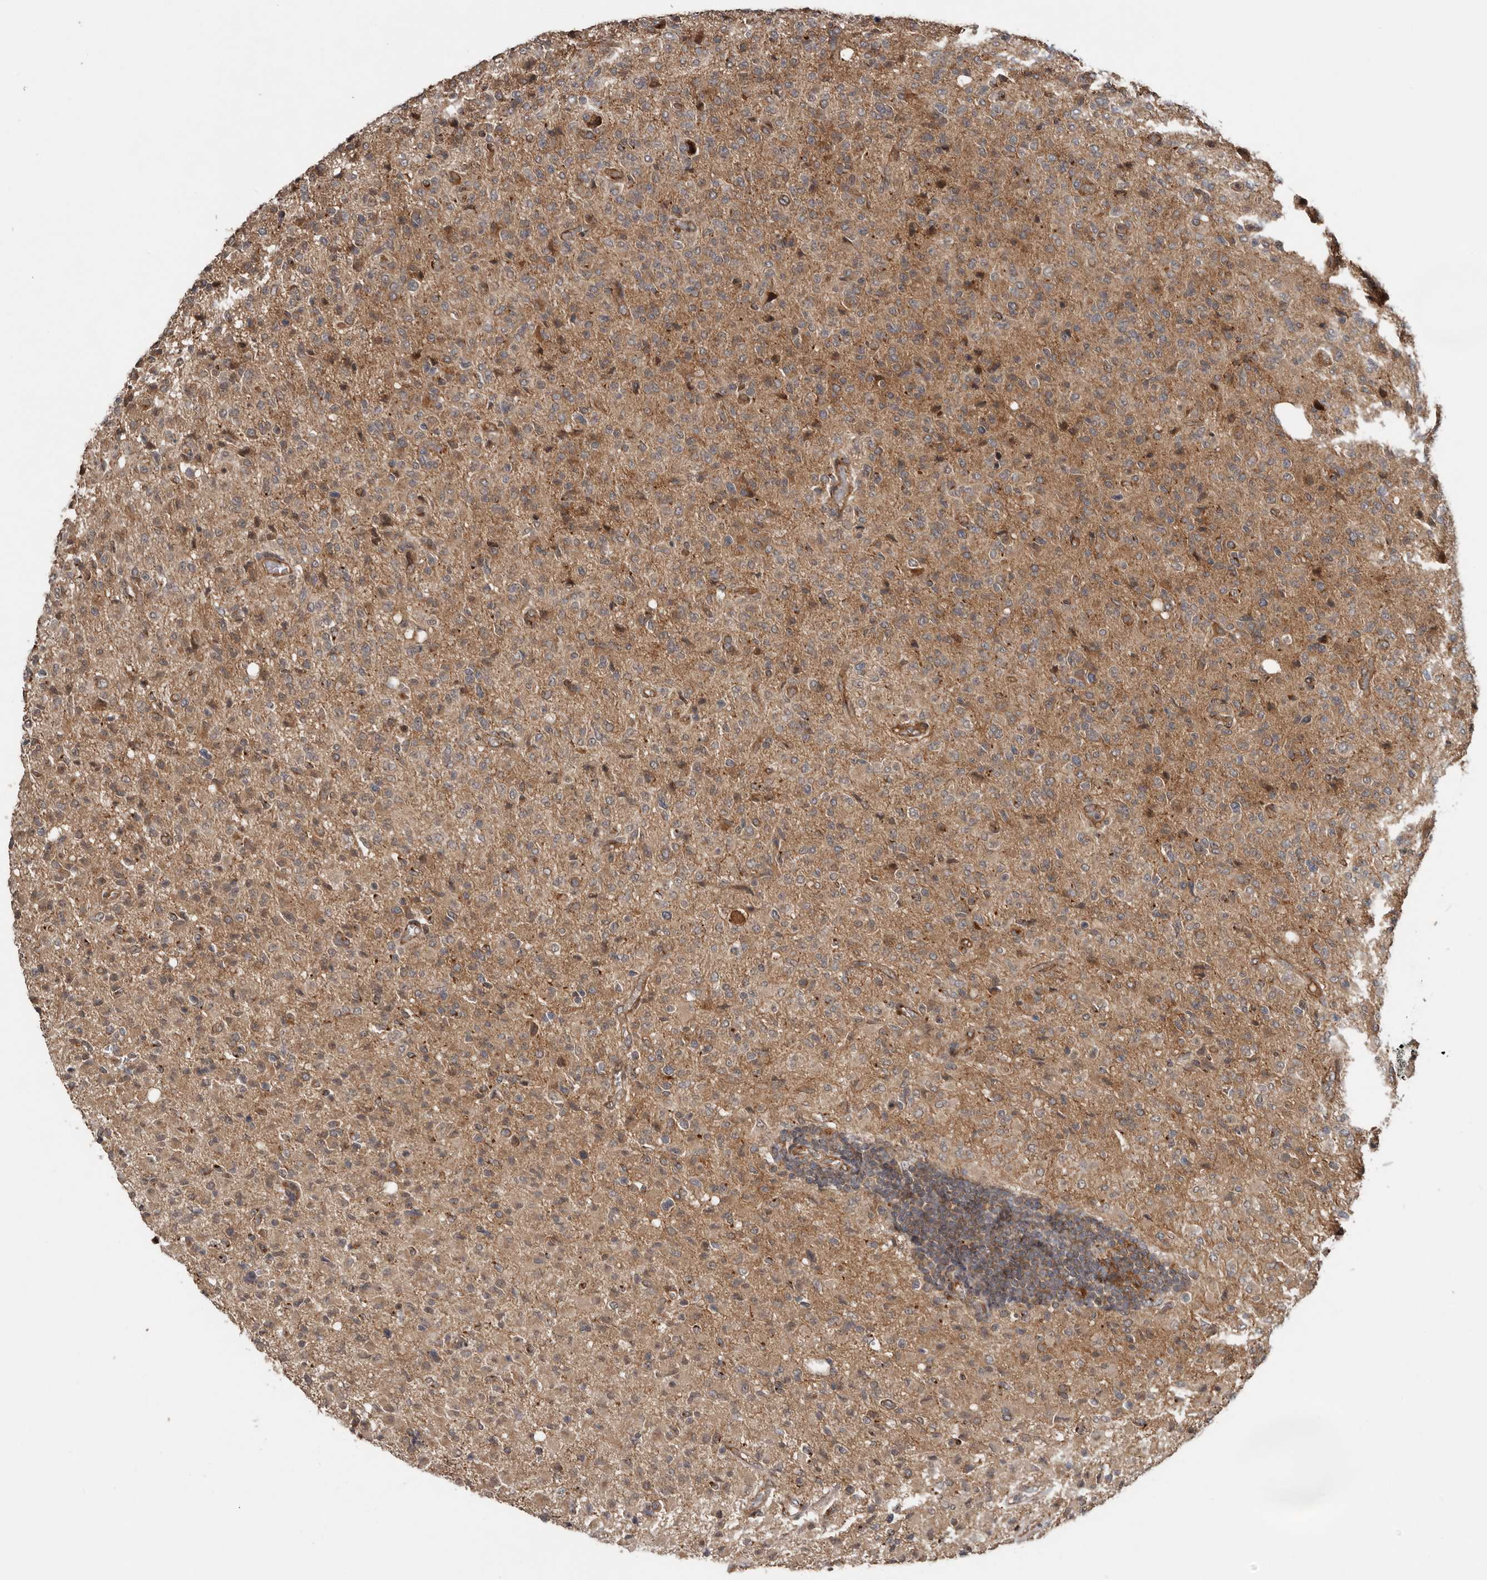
{"staining": {"intensity": "moderate", "quantity": ">75%", "location": "cytoplasmic/membranous"}, "tissue": "glioma", "cell_type": "Tumor cells", "image_type": "cancer", "snomed": [{"axis": "morphology", "description": "Glioma, malignant, High grade"}, {"axis": "topography", "description": "Brain"}], "caption": "Tumor cells demonstrate moderate cytoplasmic/membranous staining in about >75% of cells in malignant glioma (high-grade). Using DAB (brown) and hematoxylin (blue) stains, captured at high magnification using brightfield microscopy.", "gene": "CCDC190", "patient": {"sex": "female", "age": 57}}